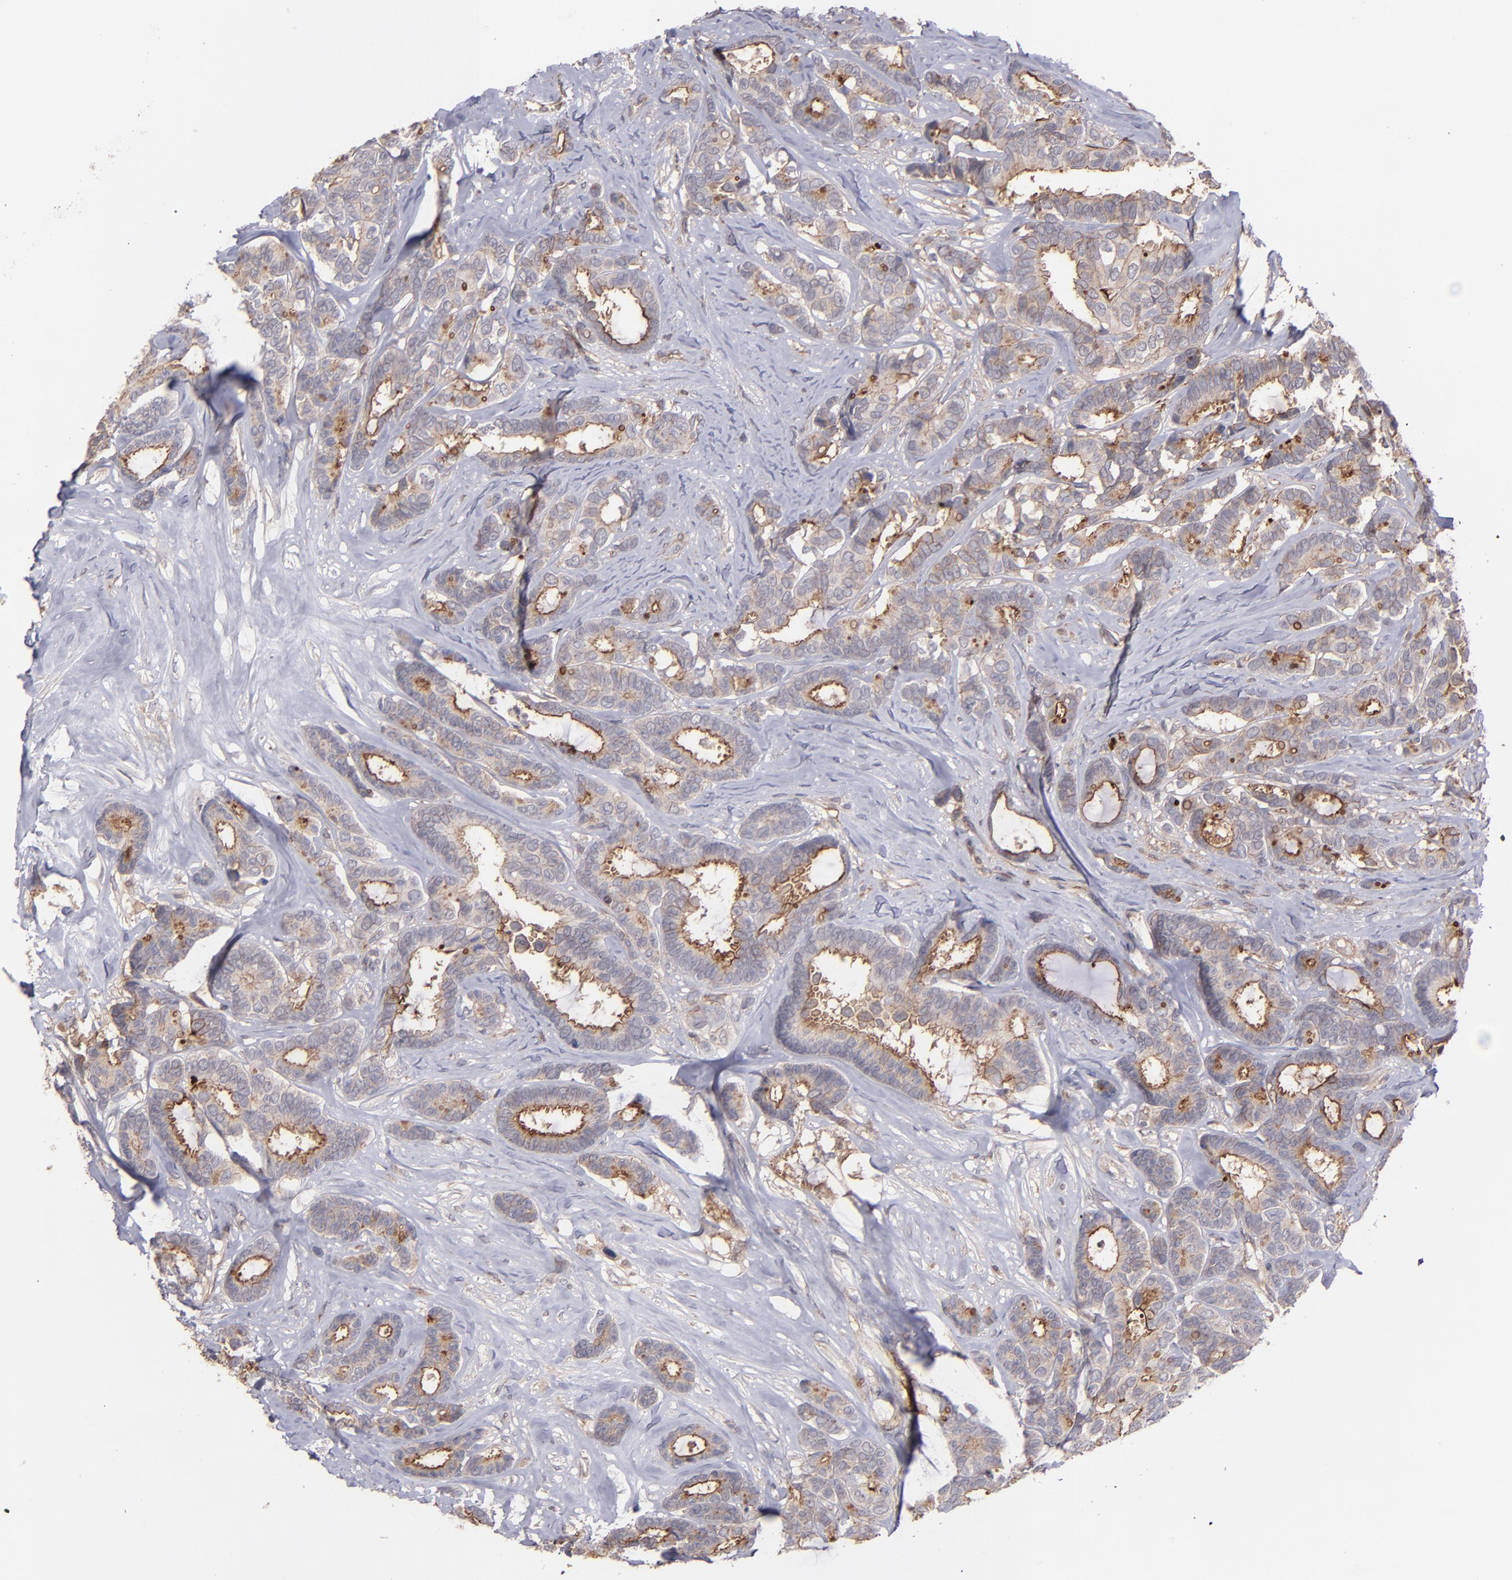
{"staining": {"intensity": "weak", "quantity": "25%-75%", "location": "cytoplasmic/membranous"}, "tissue": "breast cancer", "cell_type": "Tumor cells", "image_type": "cancer", "snomed": [{"axis": "morphology", "description": "Duct carcinoma"}, {"axis": "topography", "description": "Breast"}], "caption": "The image displays a brown stain indicating the presence of a protein in the cytoplasmic/membranous of tumor cells in breast cancer (invasive ductal carcinoma).", "gene": "ICAM1", "patient": {"sex": "female", "age": 87}}